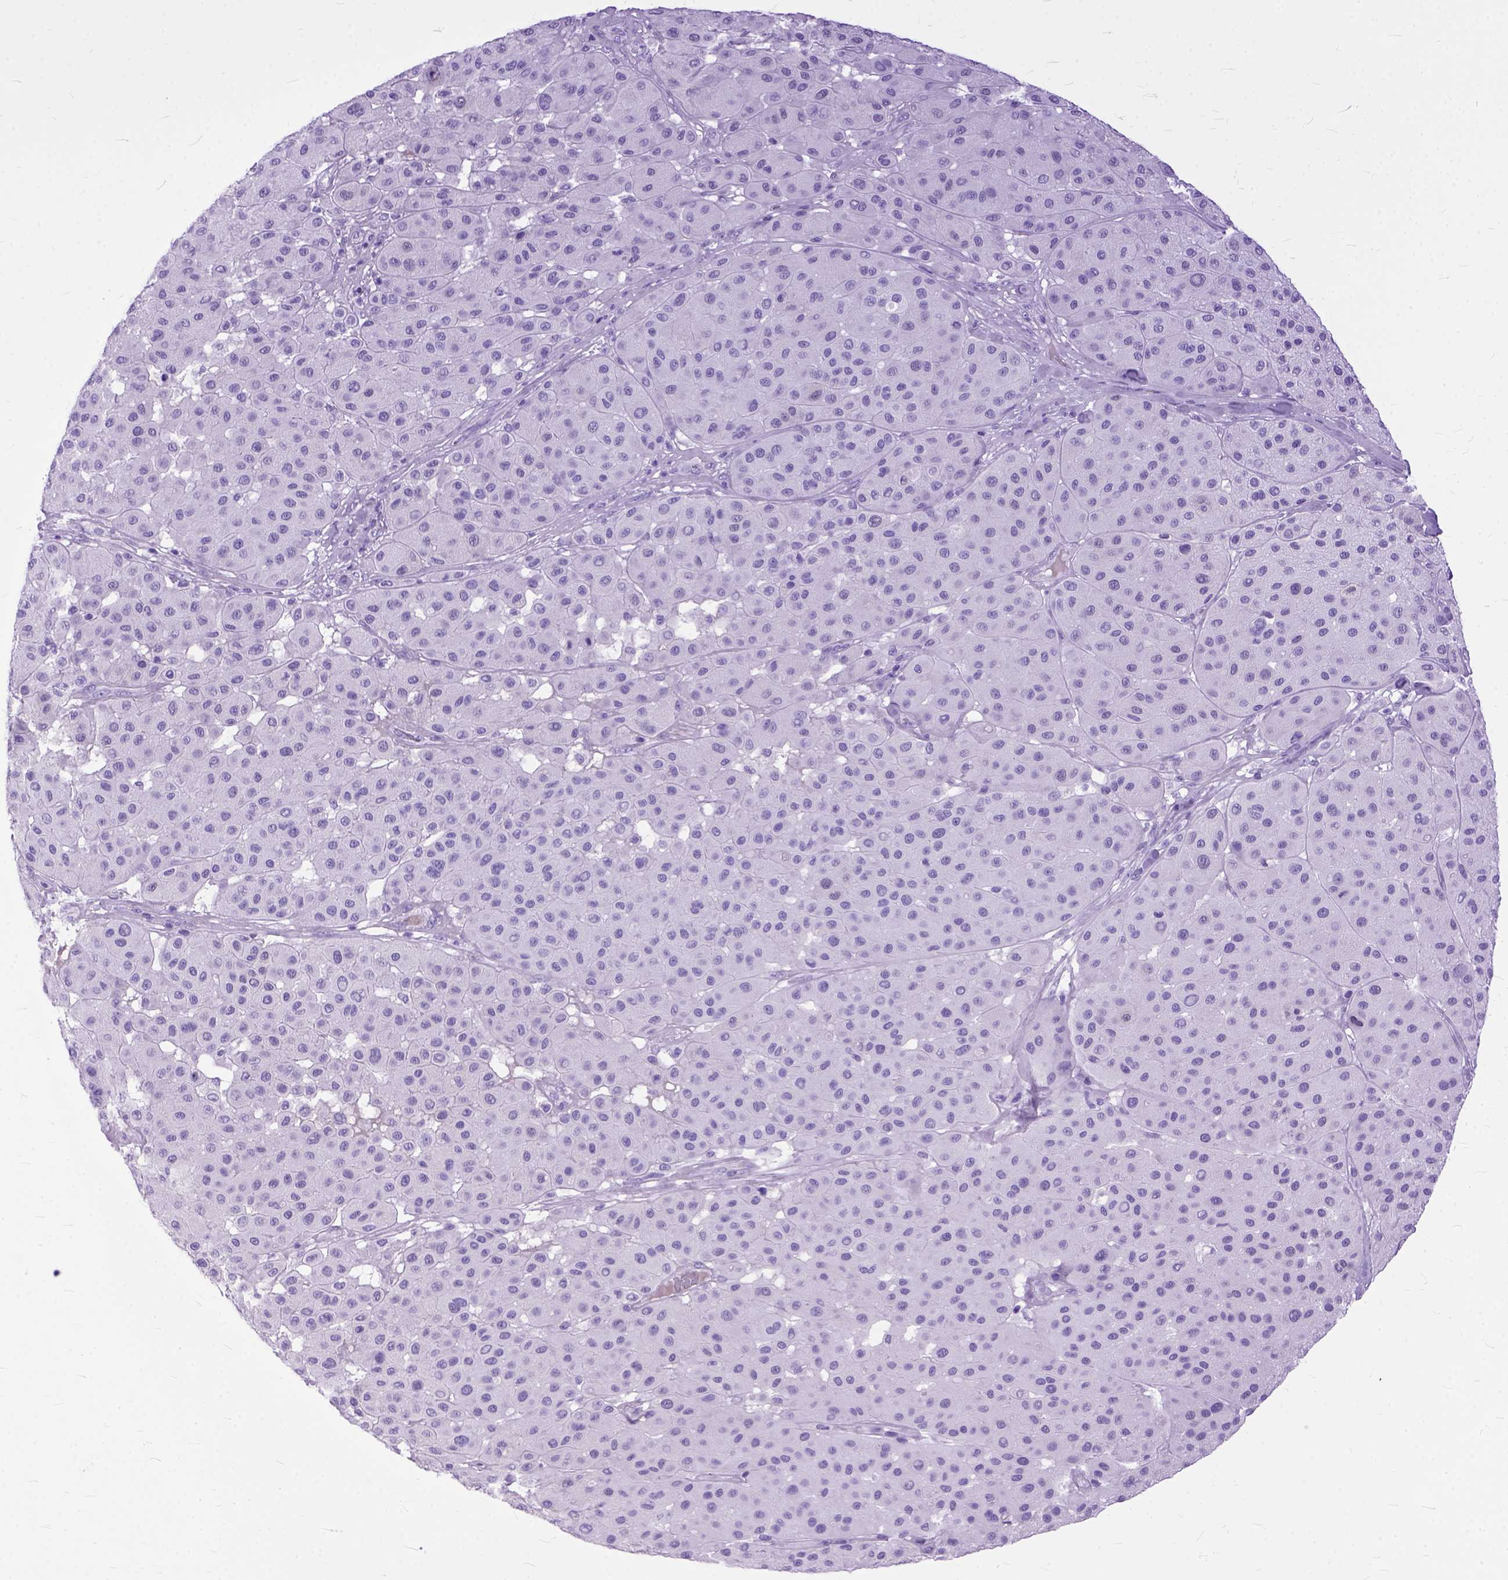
{"staining": {"intensity": "negative", "quantity": "none", "location": "none"}, "tissue": "melanoma", "cell_type": "Tumor cells", "image_type": "cancer", "snomed": [{"axis": "morphology", "description": "Malignant melanoma, Metastatic site"}, {"axis": "topography", "description": "Smooth muscle"}], "caption": "Protein analysis of malignant melanoma (metastatic site) exhibits no significant positivity in tumor cells.", "gene": "GNGT1", "patient": {"sex": "male", "age": 41}}